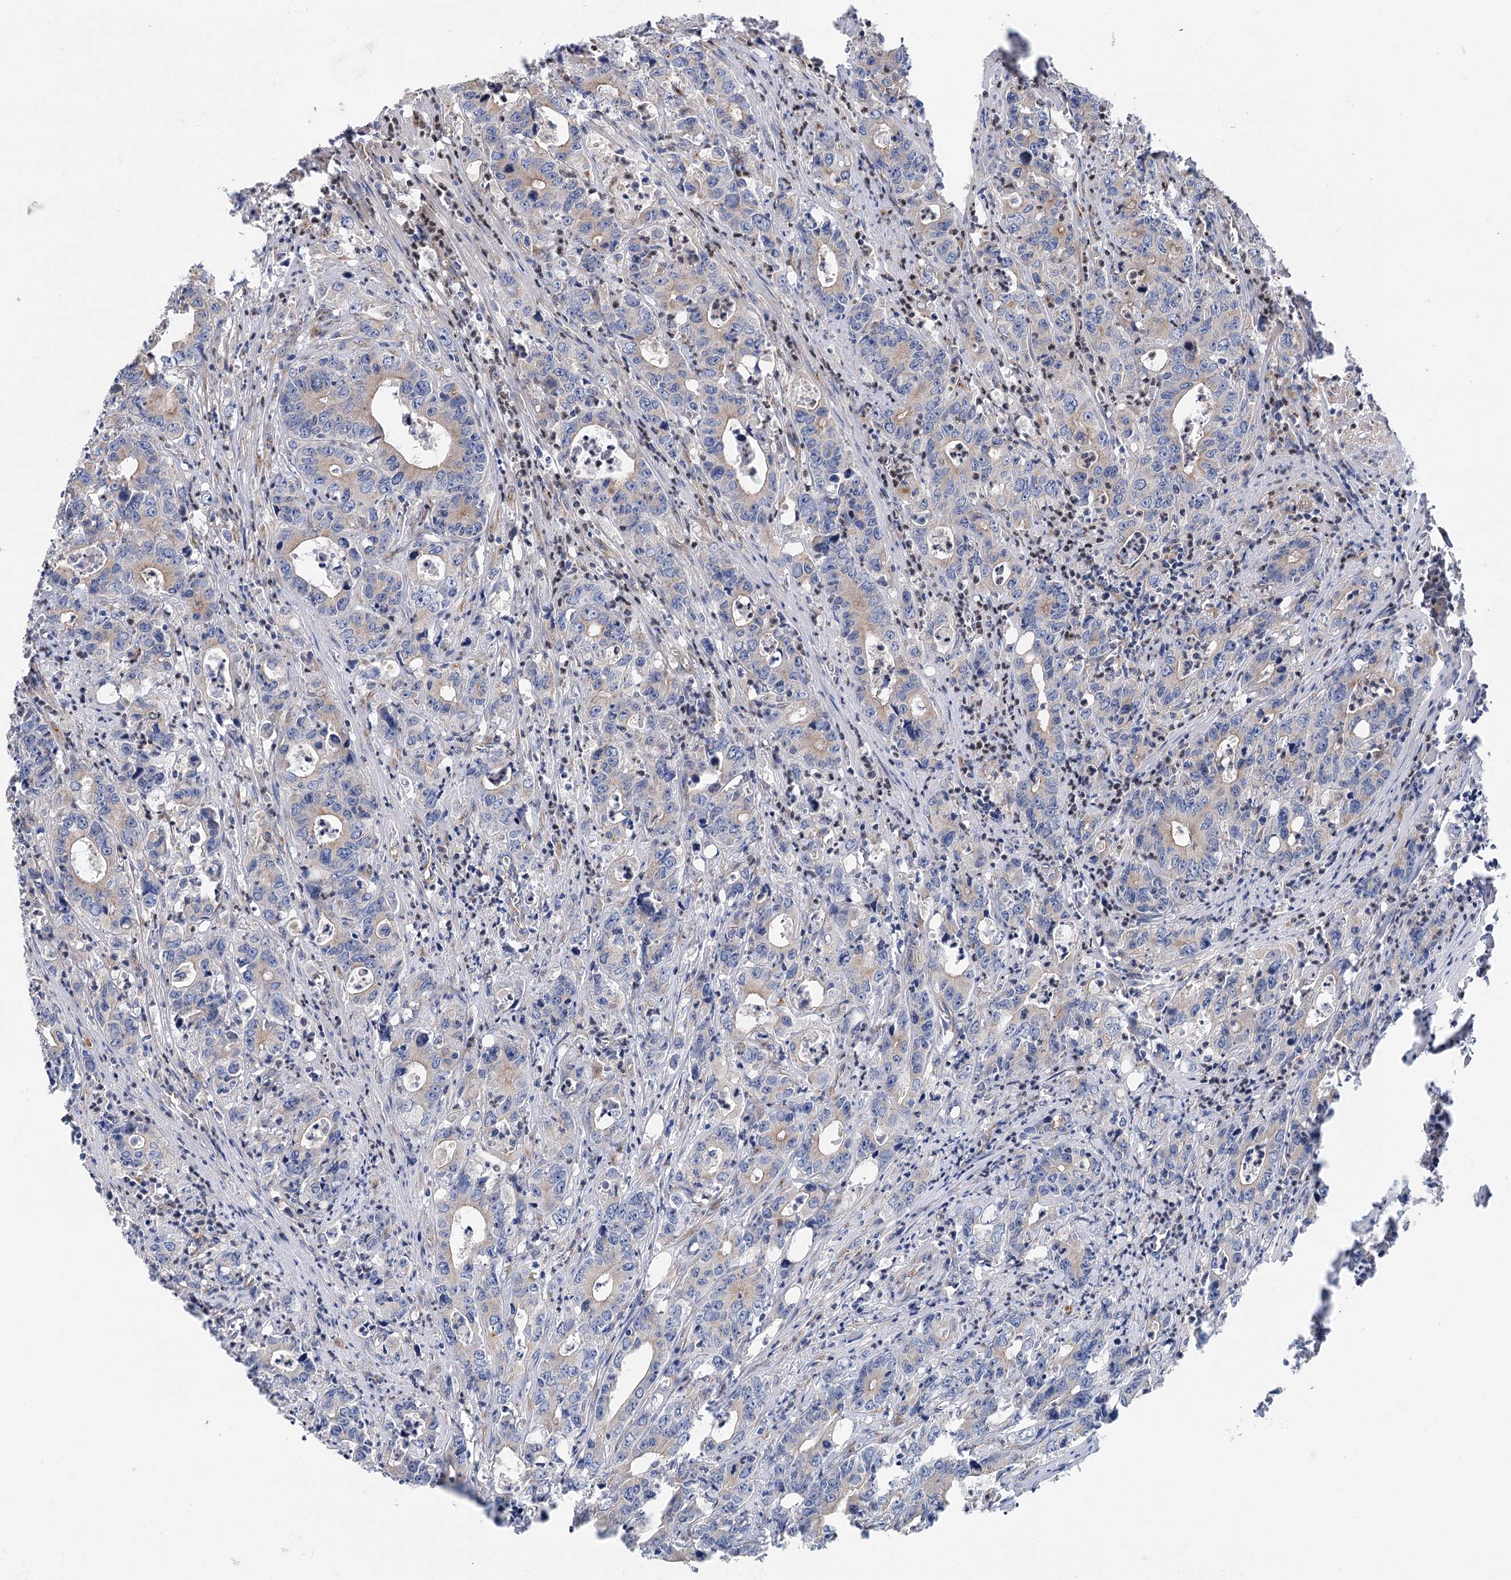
{"staining": {"intensity": "weak", "quantity": "25%-75%", "location": "cytoplasmic/membranous"}, "tissue": "colorectal cancer", "cell_type": "Tumor cells", "image_type": "cancer", "snomed": [{"axis": "morphology", "description": "Adenocarcinoma, NOS"}, {"axis": "topography", "description": "Colon"}], "caption": "Immunohistochemistry micrograph of neoplastic tissue: colorectal cancer stained using immunohistochemistry (IHC) shows low levels of weak protein expression localized specifically in the cytoplasmic/membranous of tumor cells, appearing as a cytoplasmic/membranous brown color.", "gene": "SCN11A", "patient": {"sex": "female", "age": 75}}